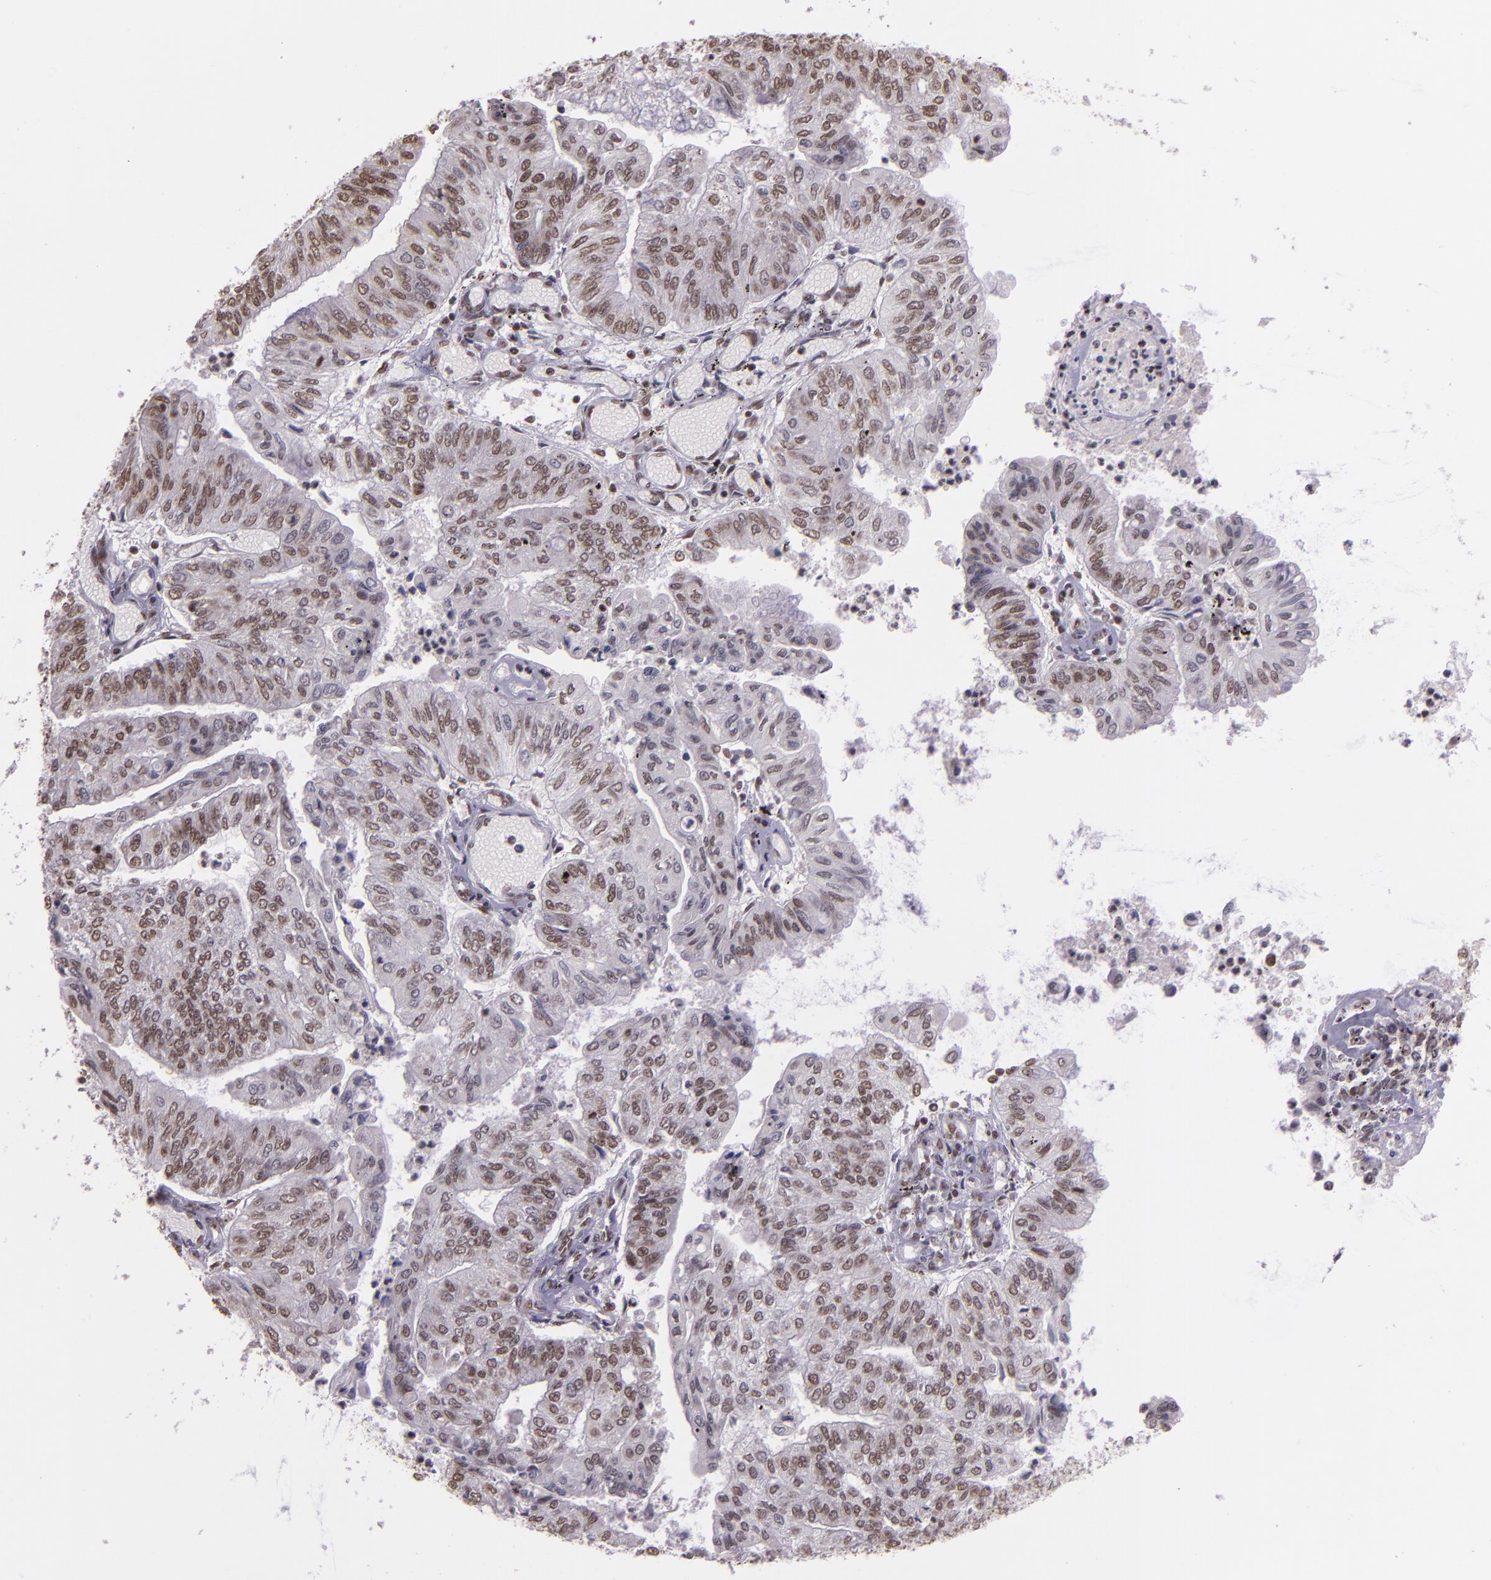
{"staining": {"intensity": "moderate", "quantity": "25%-75%", "location": "nuclear"}, "tissue": "endometrial cancer", "cell_type": "Tumor cells", "image_type": "cancer", "snomed": [{"axis": "morphology", "description": "Adenocarcinoma, NOS"}, {"axis": "topography", "description": "Endometrium"}], "caption": "Moderate nuclear protein expression is appreciated in approximately 25%-75% of tumor cells in endometrial cancer.", "gene": "USF1", "patient": {"sex": "female", "age": 59}}